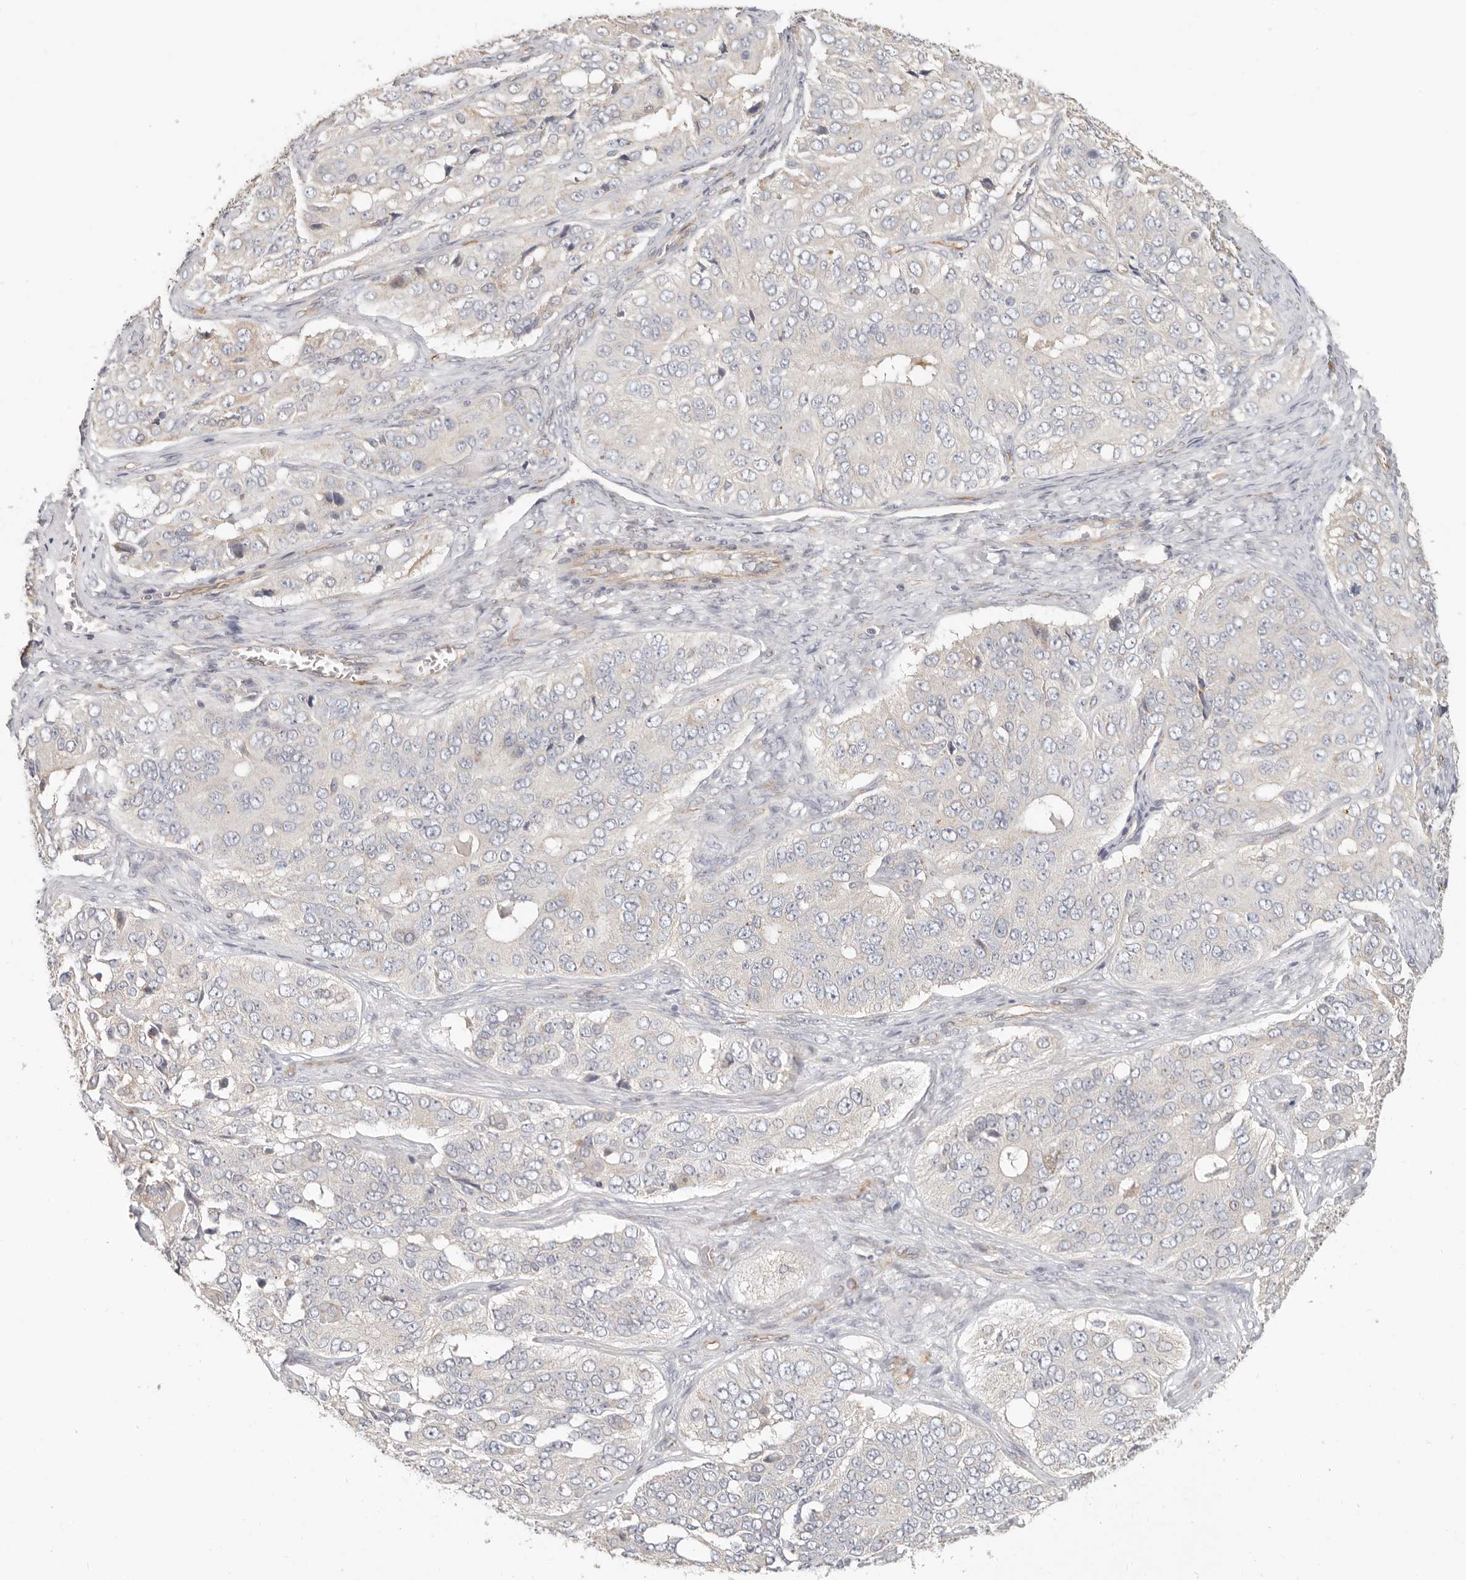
{"staining": {"intensity": "negative", "quantity": "none", "location": "none"}, "tissue": "ovarian cancer", "cell_type": "Tumor cells", "image_type": "cancer", "snomed": [{"axis": "morphology", "description": "Carcinoma, endometroid"}, {"axis": "topography", "description": "Ovary"}], "caption": "High power microscopy image of an immunohistochemistry (IHC) micrograph of ovarian cancer (endometroid carcinoma), revealing no significant positivity in tumor cells.", "gene": "SPRING1", "patient": {"sex": "female", "age": 51}}